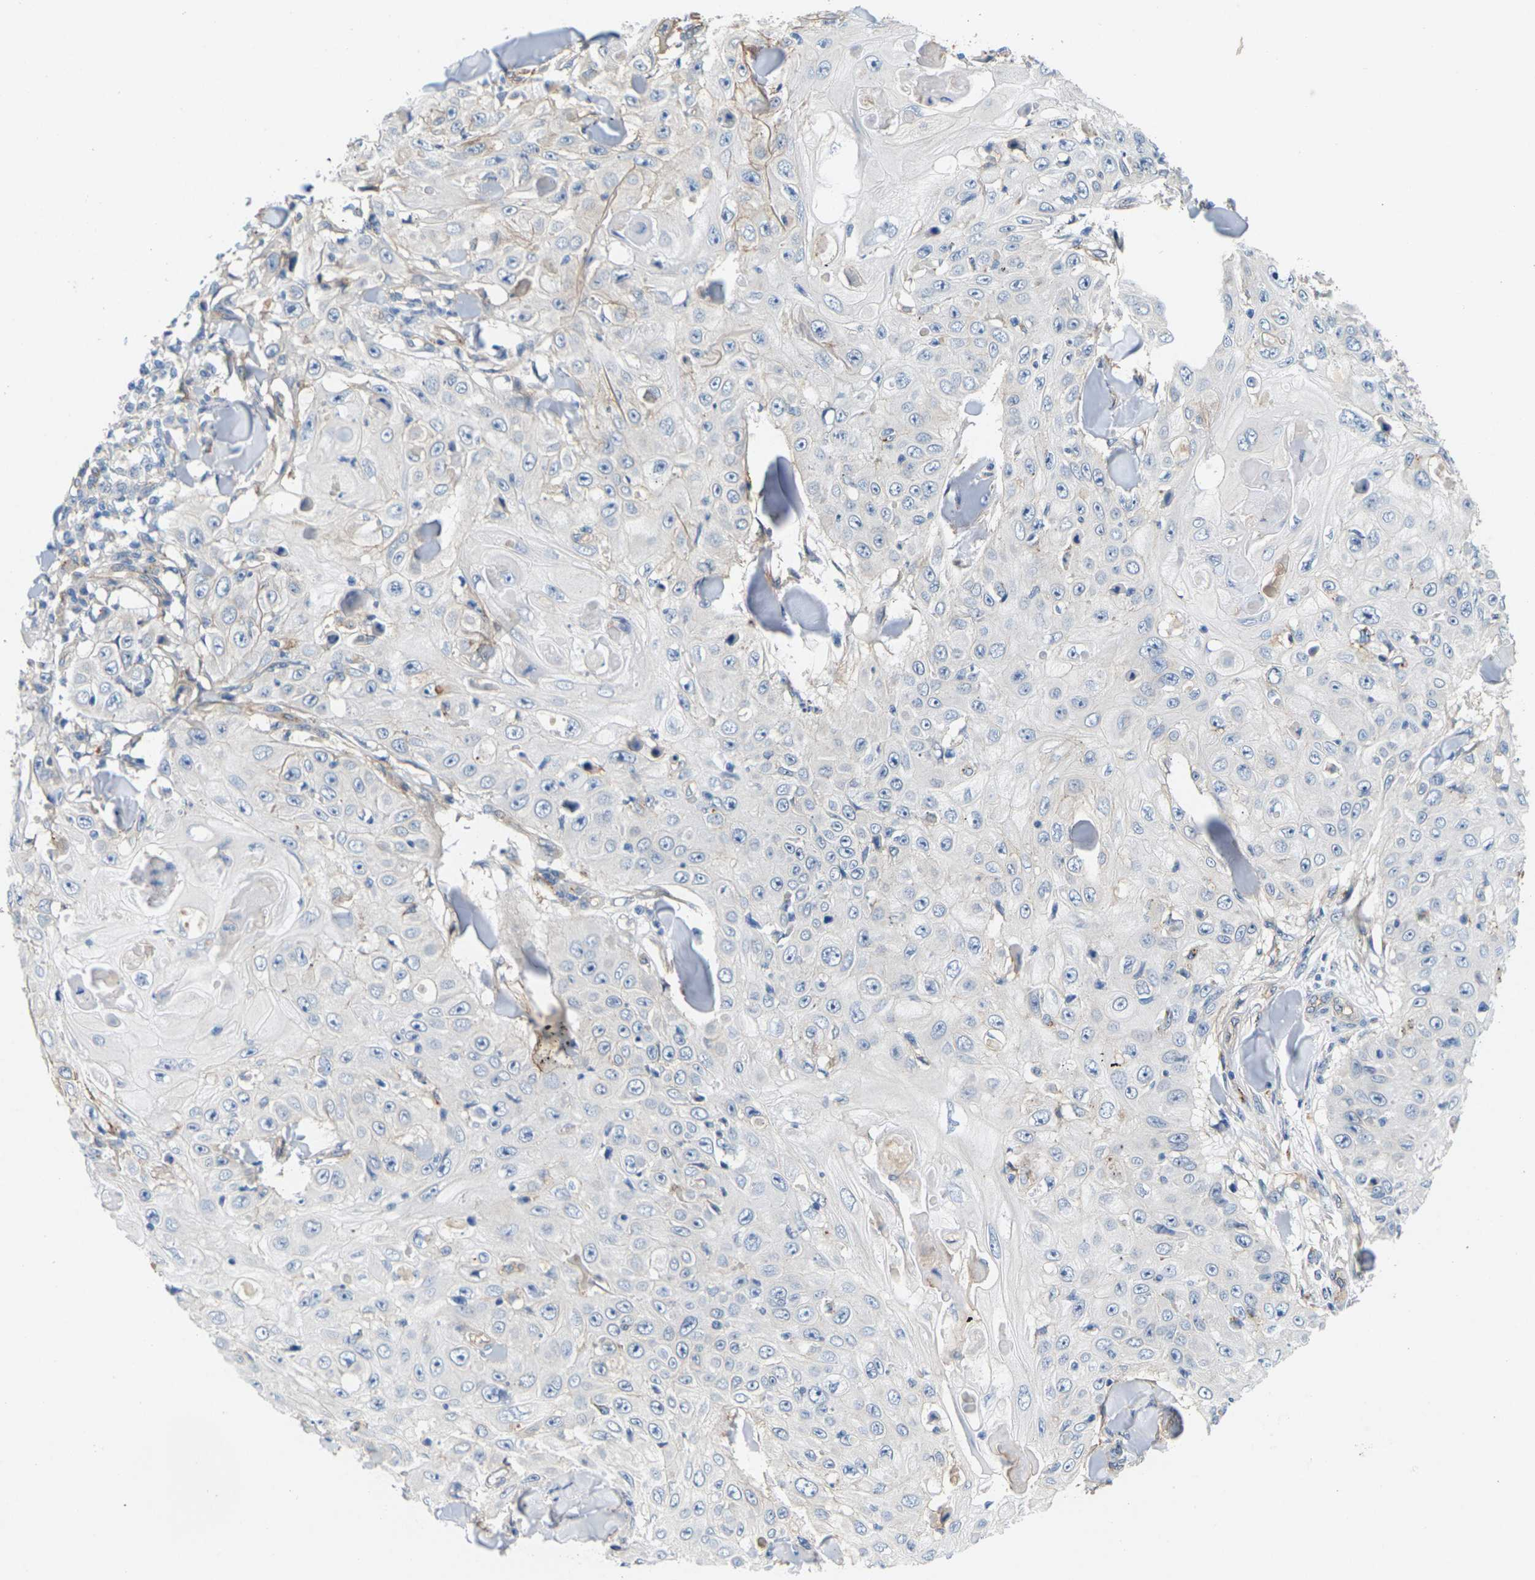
{"staining": {"intensity": "negative", "quantity": "none", "location": "none"}, "tissue": "skin cancer", "cell_type": "Tumor cells", "image_type": "cancer", "snomed": [{"axis": "morphology", "description": "Squamous cell carcinoma, NOS"}, {"axis": "topography", "description": "Skin"}], "caption": "Immunohistochemistry image of squamous cell carcinoma (skin) stained for a protein (brown), which shows no positivity in tumor cells.", "gene": "ITGA5", "patient": {"sex": "male", "age": 86}}